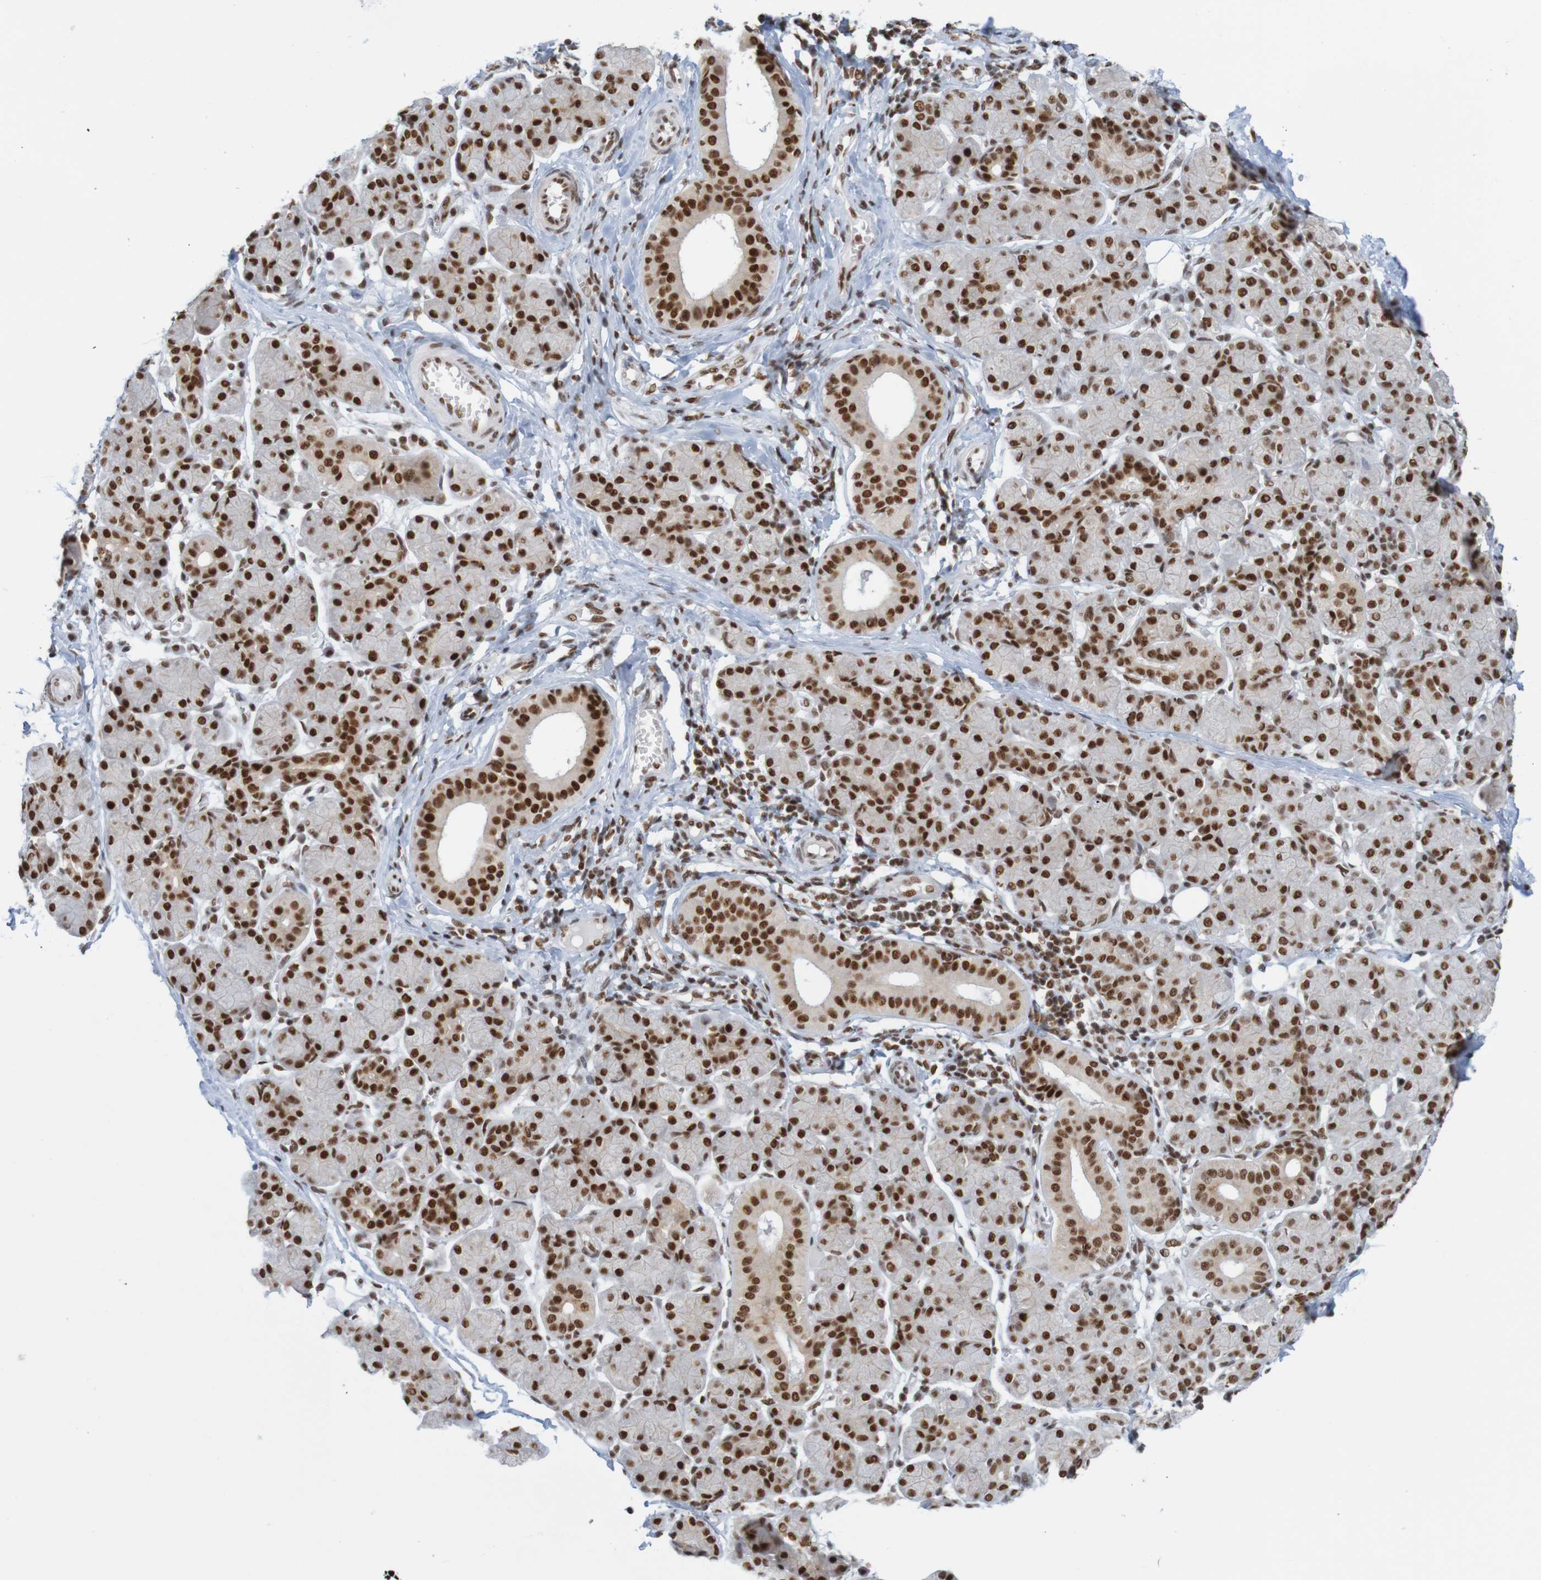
{"staining": {"intensity": "strong", "quantity": ">75%", "location": "nuclear"}, "tissue": "salivary gland", "cell_type": "Glandular cells", "image_type": "normal", "snomed": [{"axis": "morphology", "description": "Normal tissue, NOS"}, {"axis": "morphology", "description": "Inflammation, NOS"}, {"axis": "topography", "description": "Lymph node"}, {"axis": "topography", "description": "Salivary gland"}], "caption": "The micrograph displays staining of unremarkable salivary gland, revealing strong nuclear protein positivity (brown color) within glandular cells.", "gene": "THRAP3", "patient": {"sex": "male", "age": 3}}